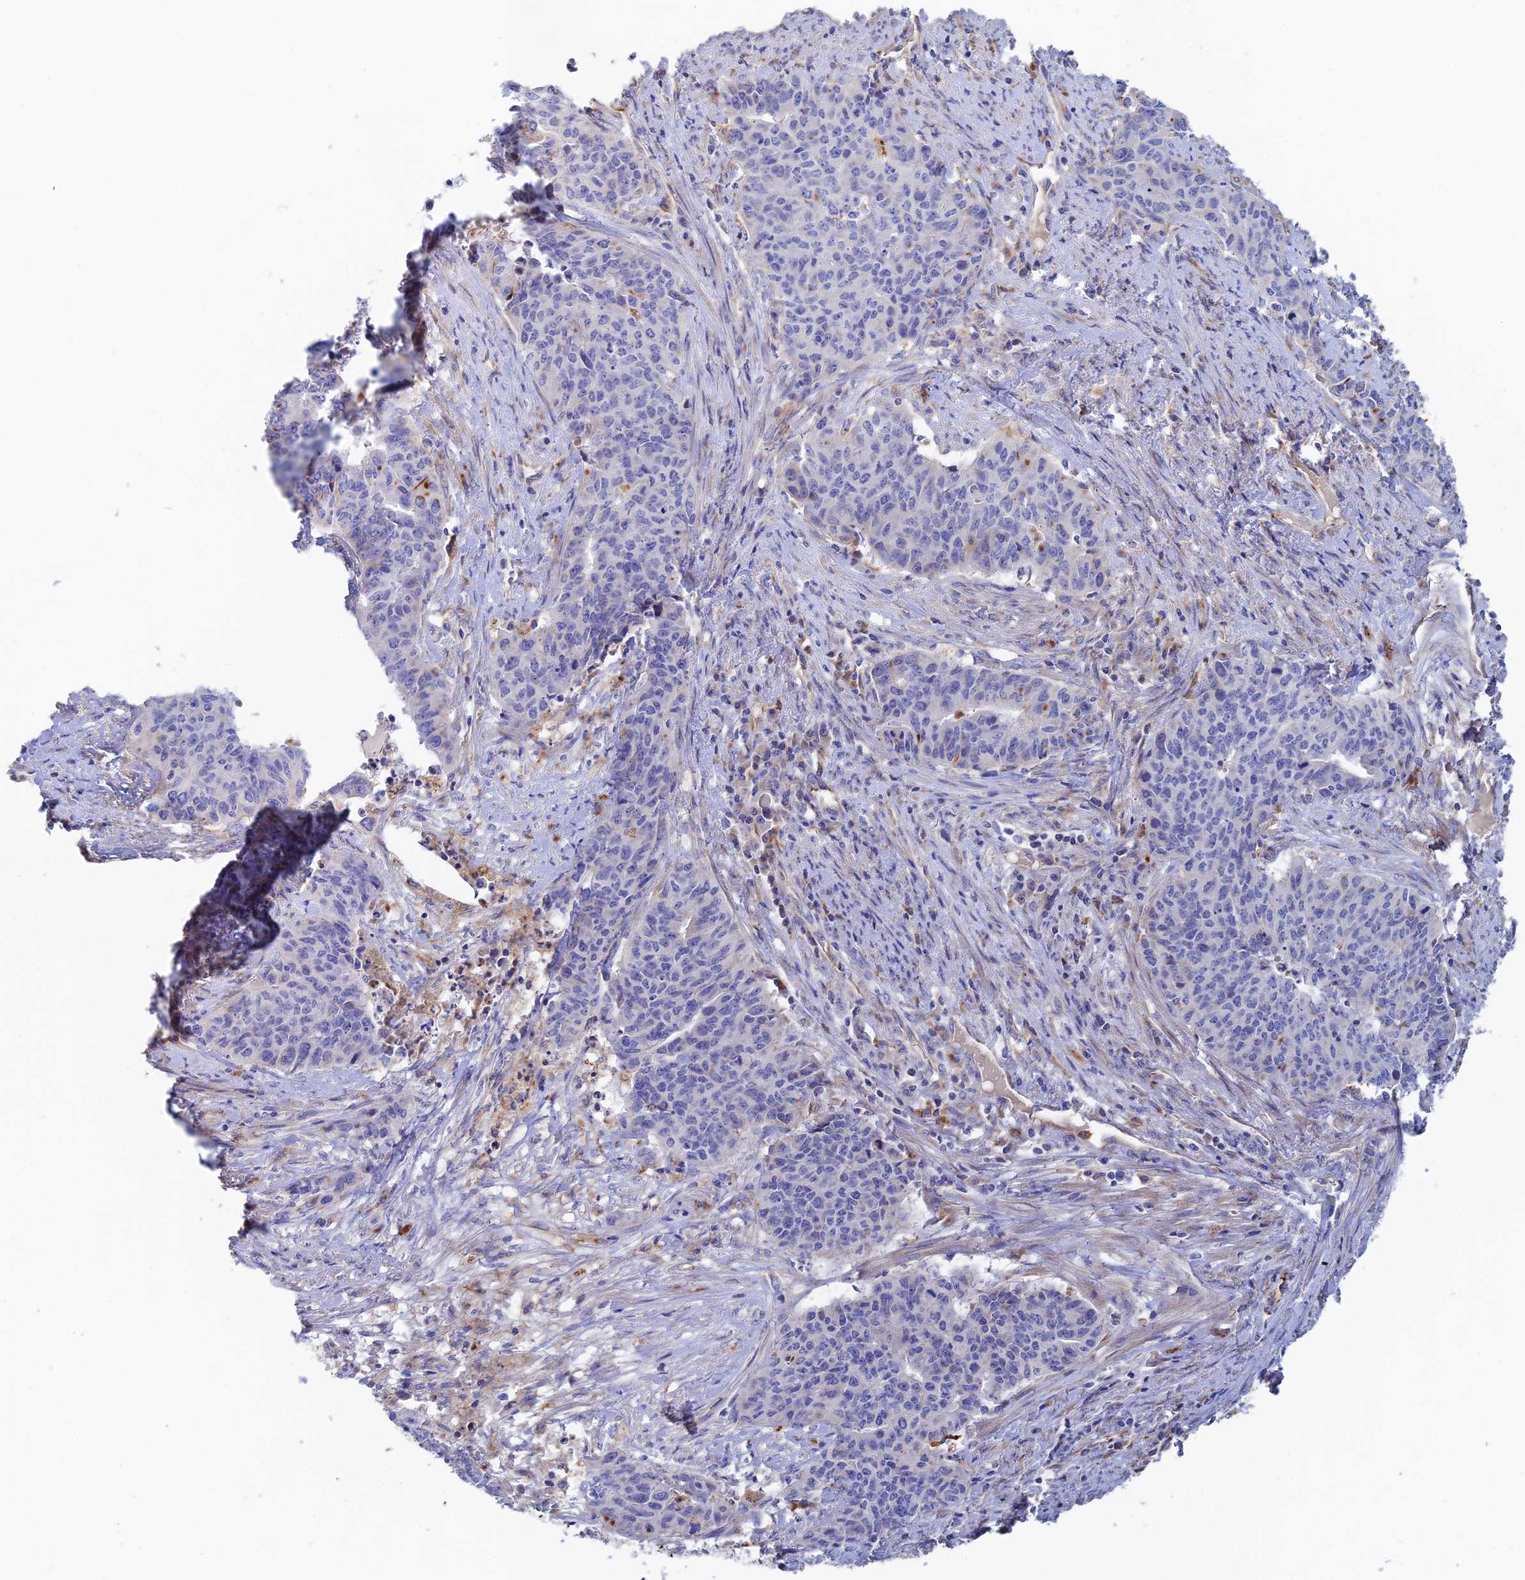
{"staining": {"intensity": "negative", "quantity": "none", "location": "none"}, "tissue": "endometrial cancer", "cell_type": "Tumor cells", "image_type": "cancer", "snomed": [{"axis": "morphology", "description": "Adenocarcinoma, NOS"}, {"axis": "topography", "description": "Endometrium"}], "caption": "This is an immunohistochemistry histopathology image of adenocarcinoma (endometrial). There is no staining in tumor cells.", "gene": "RPGRIP1L", "patient": {"sex": "female", "age": 59}}